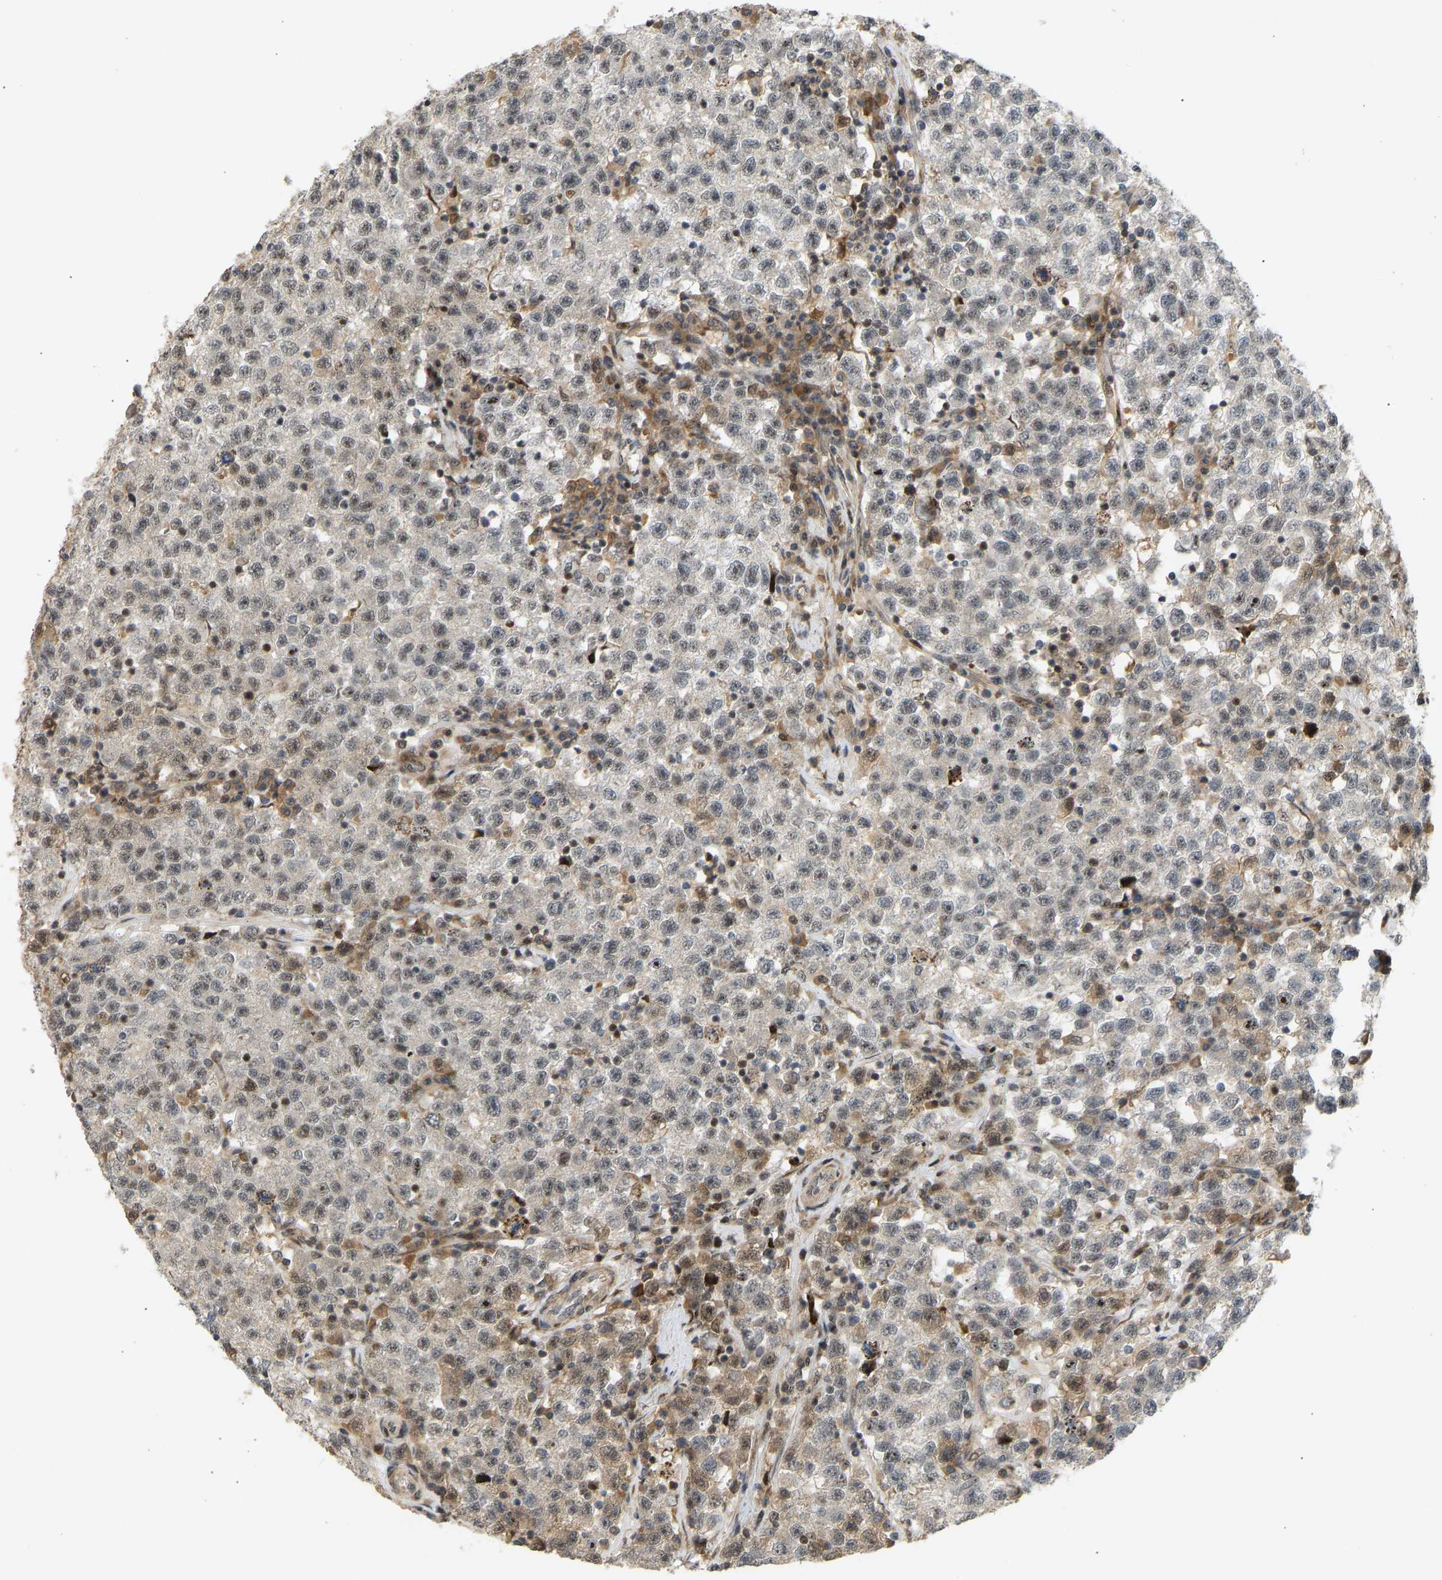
{"staining": {"intensity": "negative", "quantity": "none", "location": "none"}, "tissue": "testis cancer", "cell_type": "Tumor cells", "image_type": "cancer", "snomed": [{"axis": "morphology", "description": "Seminoma, NOS"}, {"axis": "topography", "description": "Testis"}], "caption": "Tumor cells are negative for protein expression in human testis cancer (seminoma).", "gene": "BAG1", "patient": {"sex": "male", "age": 22}}